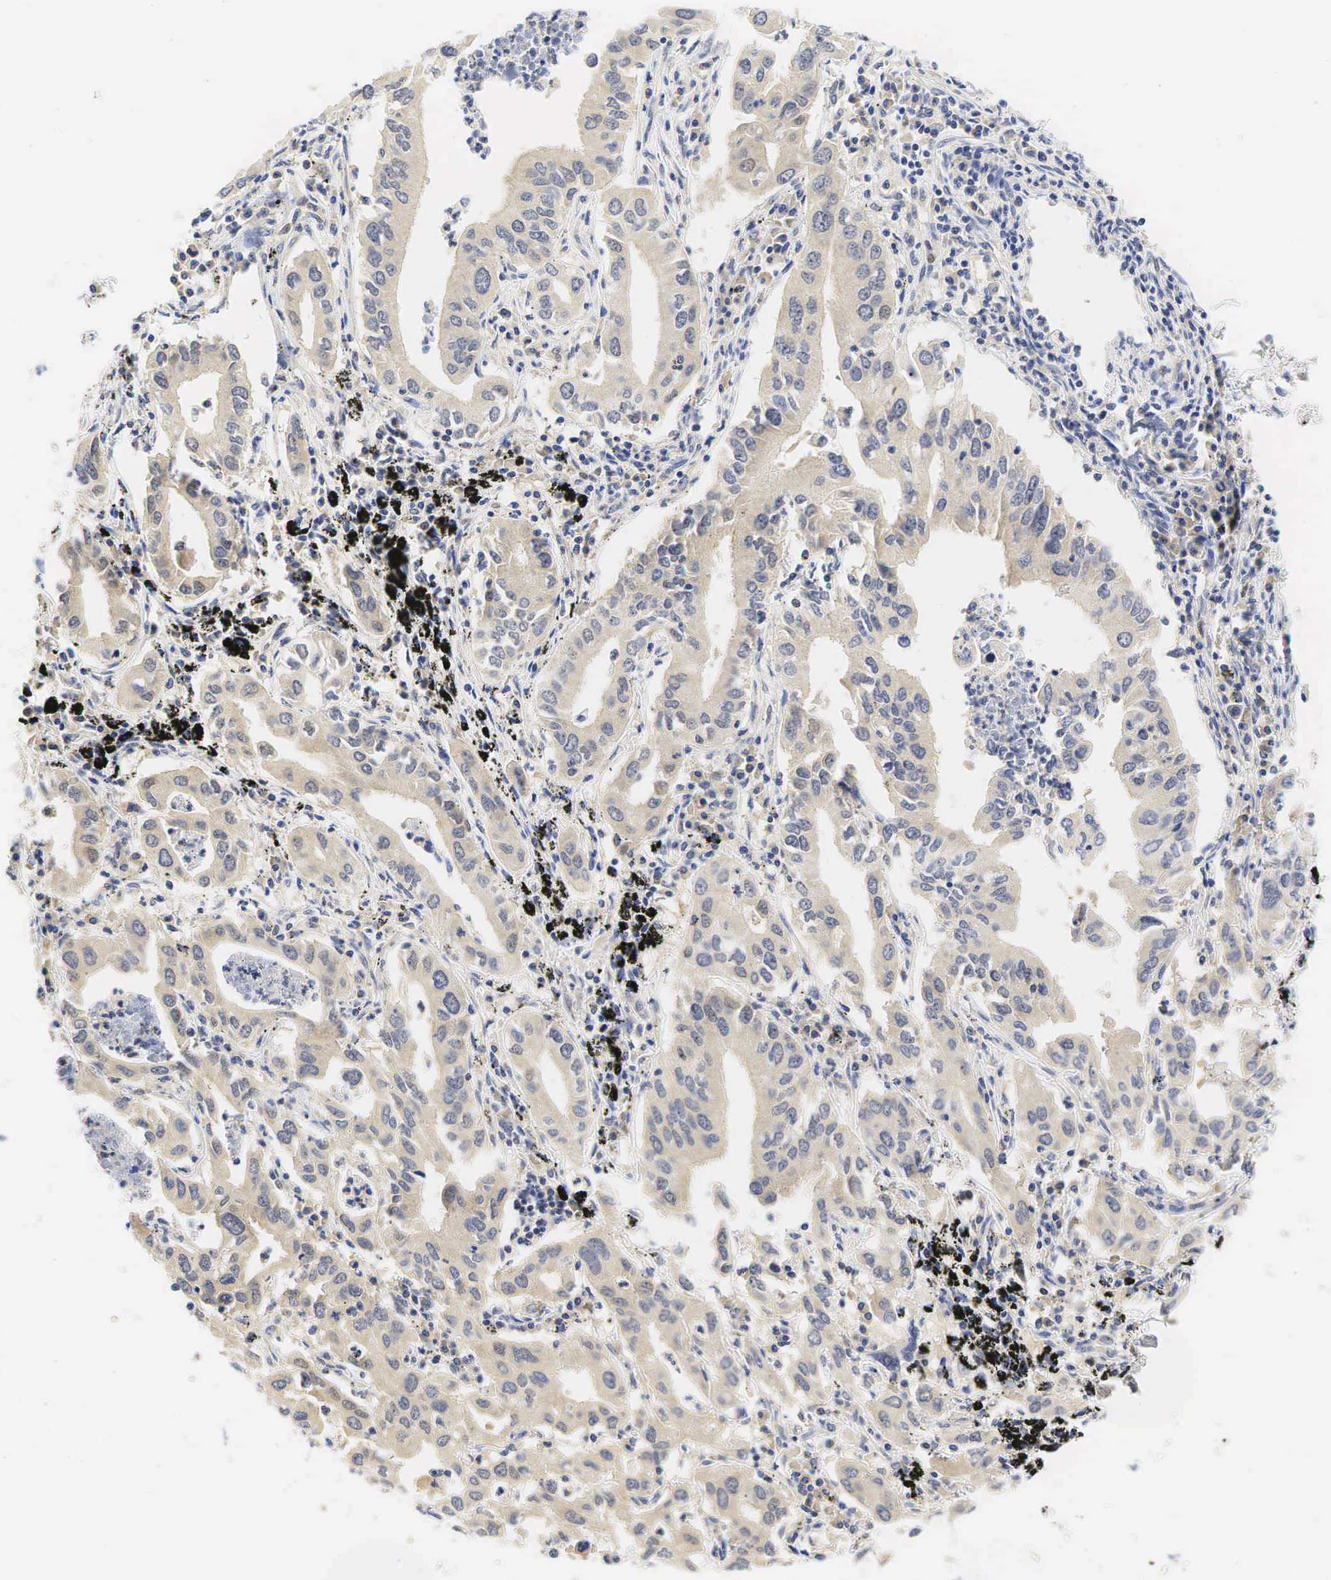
{"staining": {"intensity": "weak", "quantity": "<25%", "location": "cytoplasmic/membranous"}, "tissue": "lung cancer", "cell_type": "Tumor cells", "image_type": "cancer", "snomed": [{"axis": "morphology", "description": "Adenocarcinoma, NOS"}, {"axis": "topography", "description": "Lung"}], "caption": "Lung cancer stained for a protein using IHC displays no expression tumor cells.", "gene": "CCND1", "patient": {"sex": "male", "age": 48}}